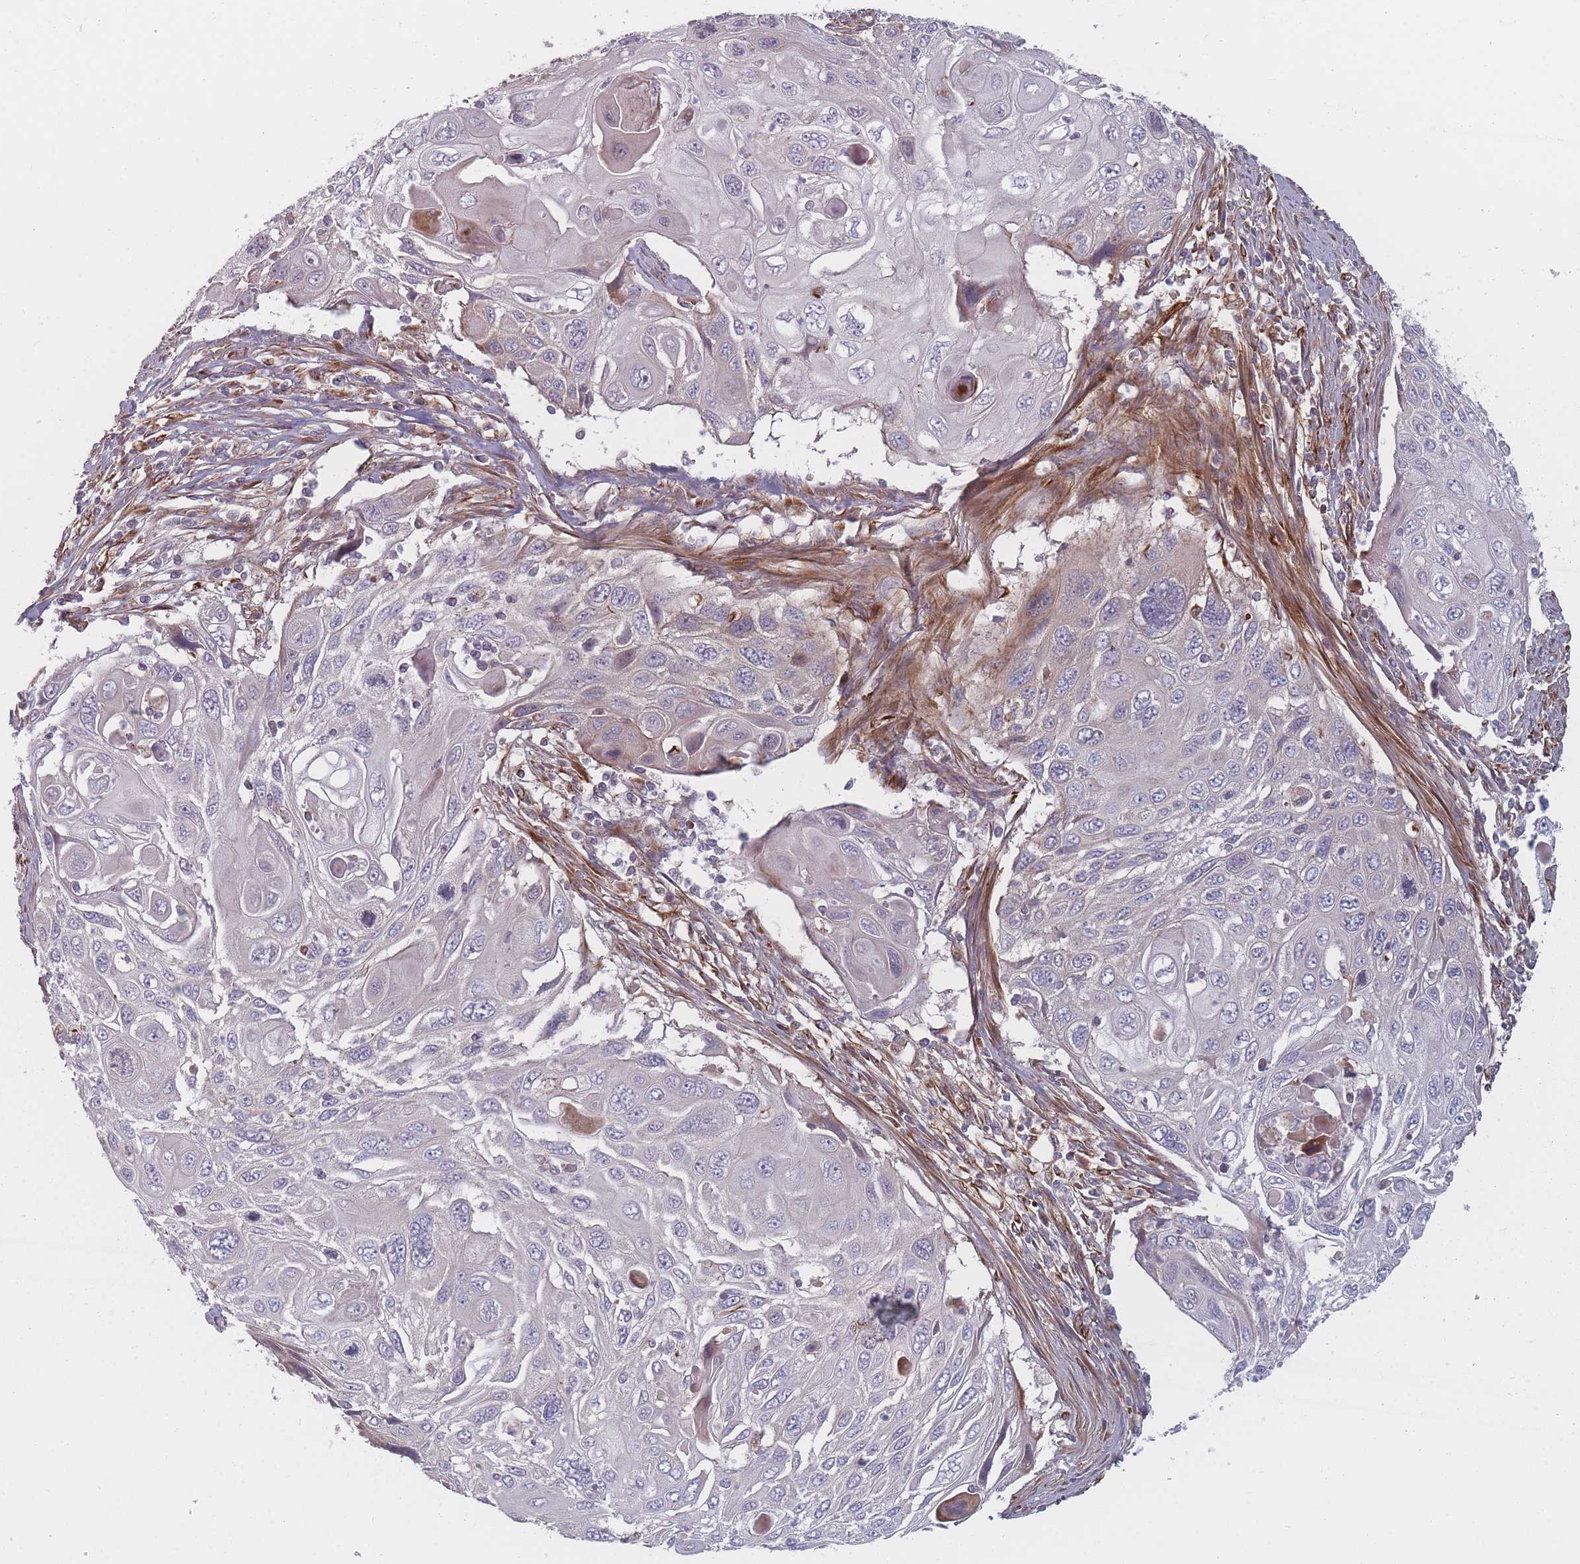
{"staining": {"intensity": "negative", "quantity": "none", "location": "none"}, "tissue": "cervical cancer", "cell_type": "Tumor cells", "image_type": "cancer", "snomed": [{"axis": "morphology", "description": "Squamous cell carcinoma, NOS"}, {"axis": "topography", "description": "Cervix"}], "caption": "This is a micrograph of IHC staining of cervical squamous cell carcinoma, which shows no positivity in tumor cells.", "gene": "EEF1AKMT2", "patient": {"sex": "female", "age": 70}}